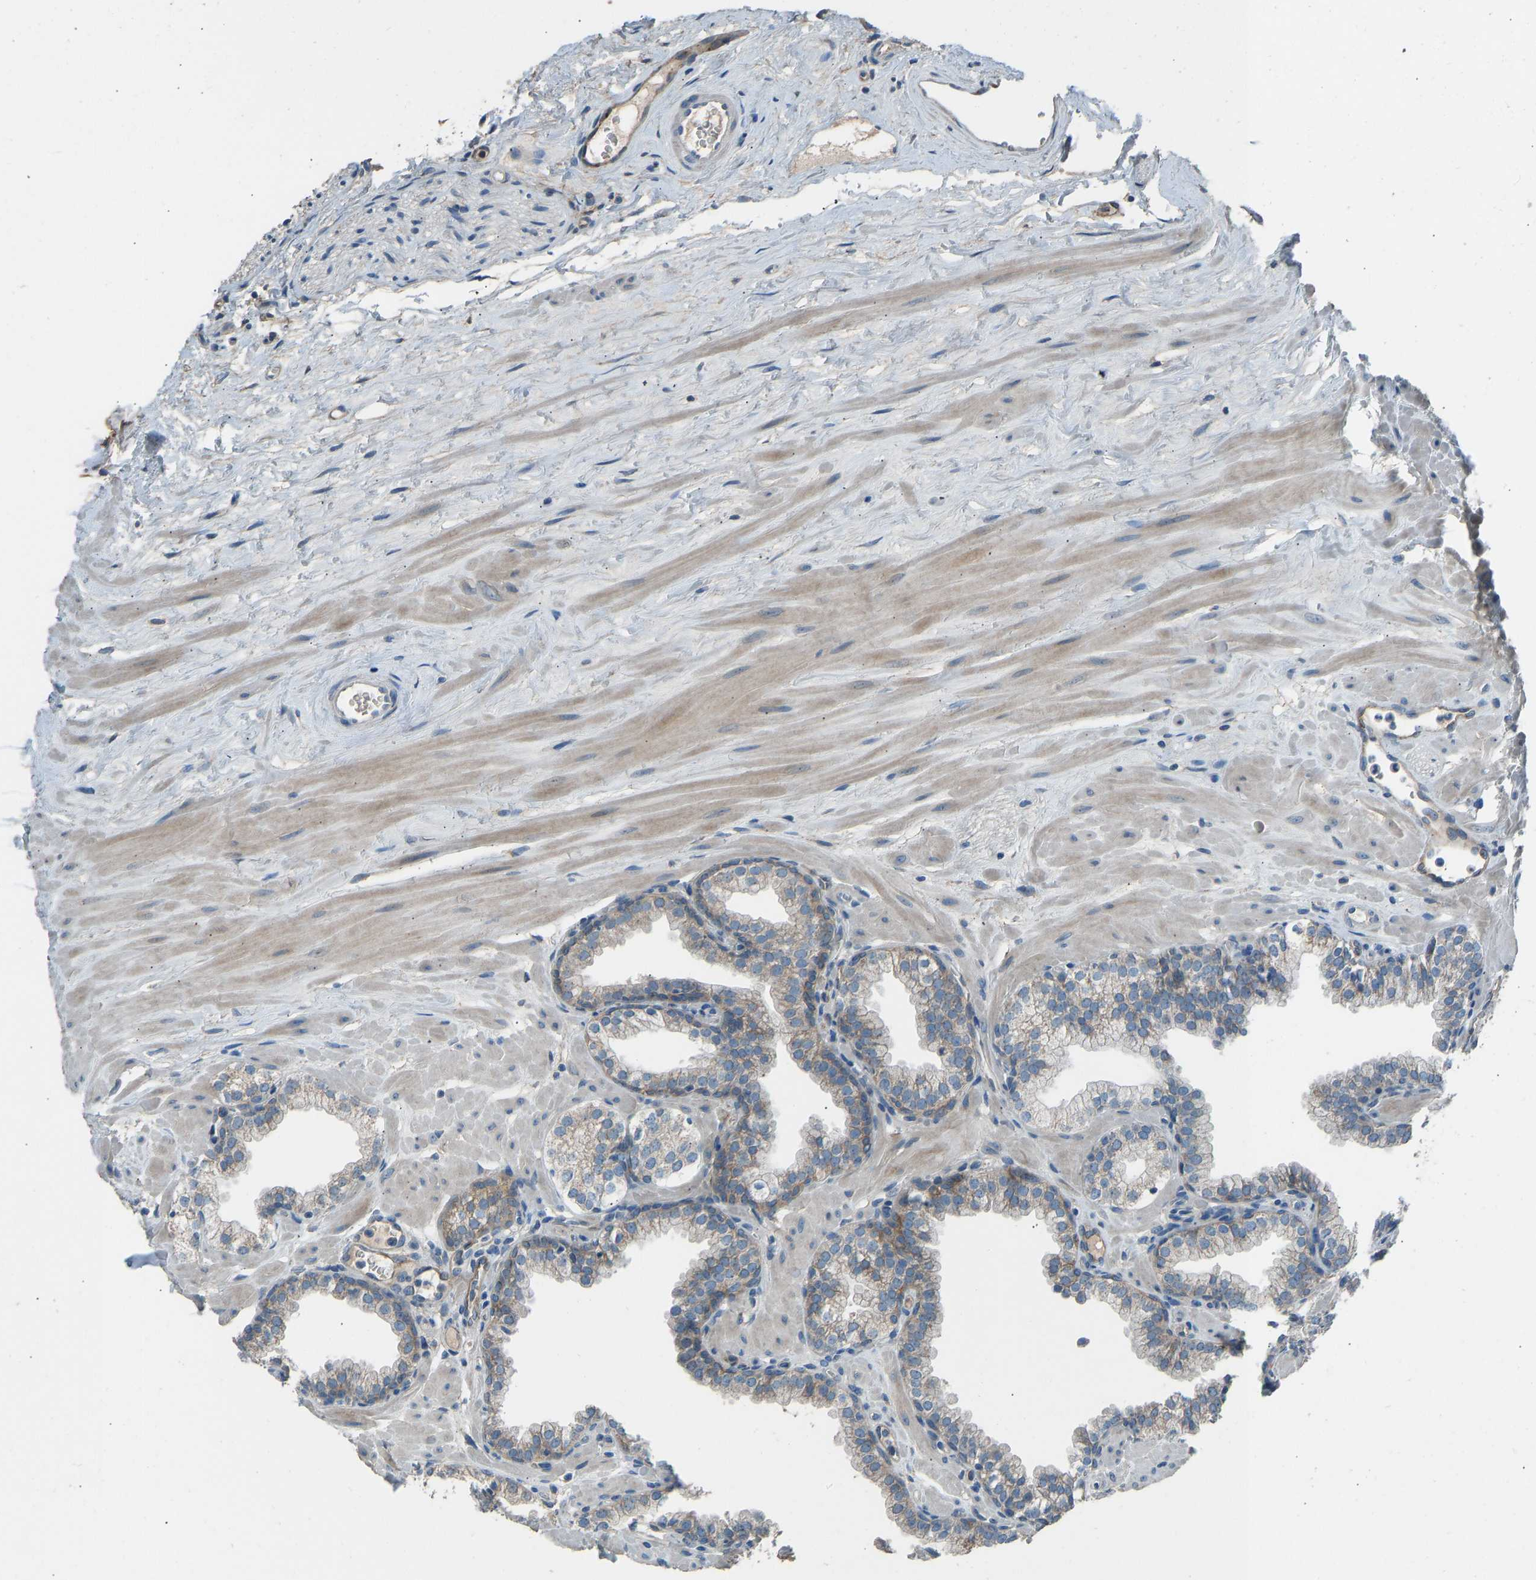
{"staining": {"intensity": "moderate", "quantity": "25%-75%", "location": "cytoplasmic/membranous"}, "tissue": "prostate", "cell_type": "Glandular cells", "image_type": "normal", "snomed": [{"axis": "morphology", "description": "Normal tissue, NOS"}, {"axis": "morphology", "description": "Urothelial carcinoma, Low grade"}, {"axis": "topography", "description": "Urinary bladder"}, {"axis": "topography", "description": "Prostate"}], "caption": "Immunohistochemical staining of unremarkable prostate displays medium levels of moderate cytoplasmic/membranous staining in about 25%-75% of glandular cells. The staining was performed using DAB to visualize the protein expression in brown, while the nuclei were stained in blue with hematoxylin (Magnification: 20x).", "gene": "TGFBR3", "patient": {"sex": "male", "age": 60}}